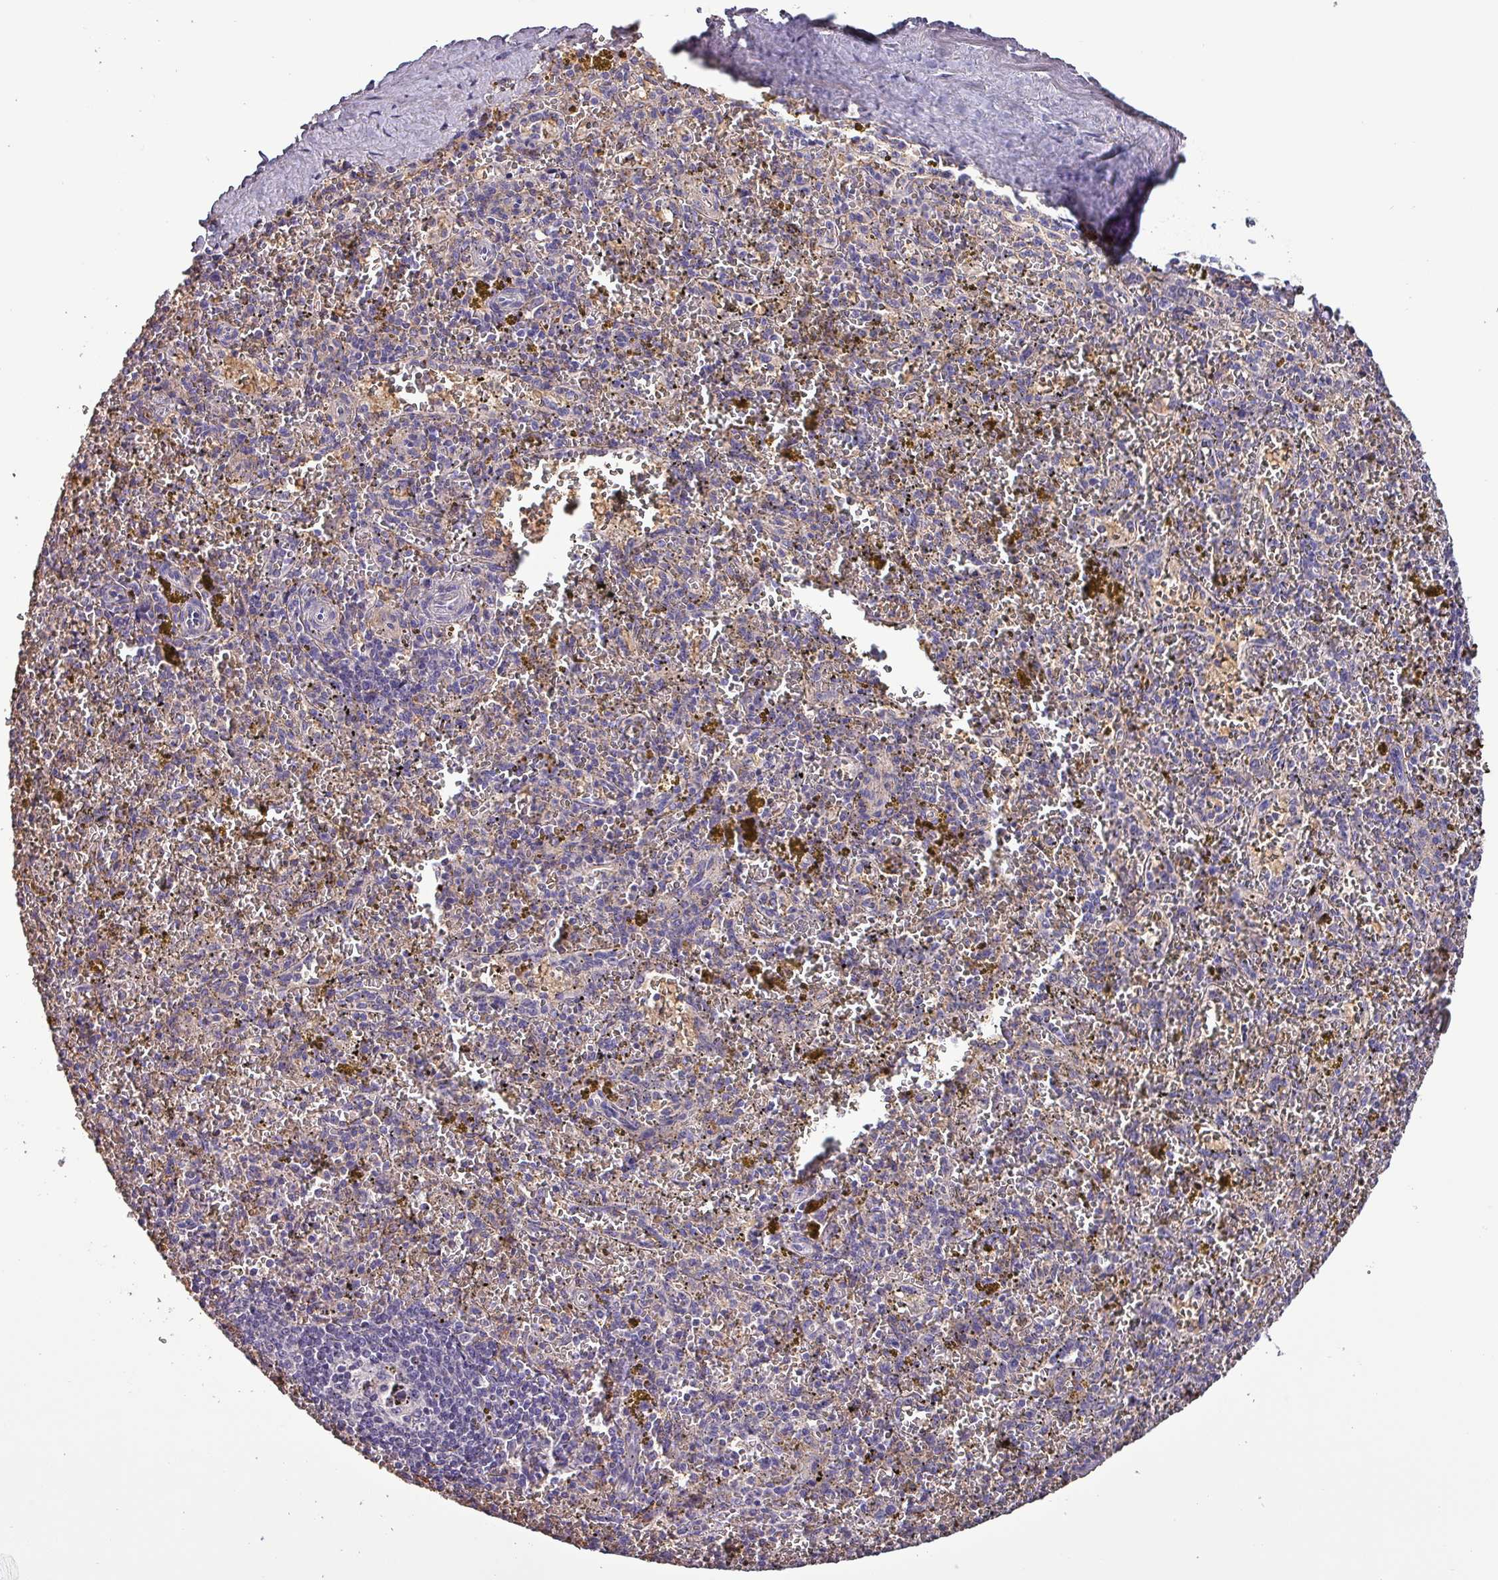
{"staining": {"intensity": "negative", "quantity": "none", "location": "none"}, "tissue": "spleen", "cell_type": "Cells in red pulp", "image_type": "normal", "snomed": [{"axis": "morphology", "description": "Normal tissue, NOS"}, {"axis": "topography", "description": "Spleen"}], "caption": "IHC micrograph of unremarkable human spleen stained for a protein (brown), which demonstrates no expression in cells in red pulp.", "gene": "HTRA4", "patient": {"sex": "male", "age": 57}}